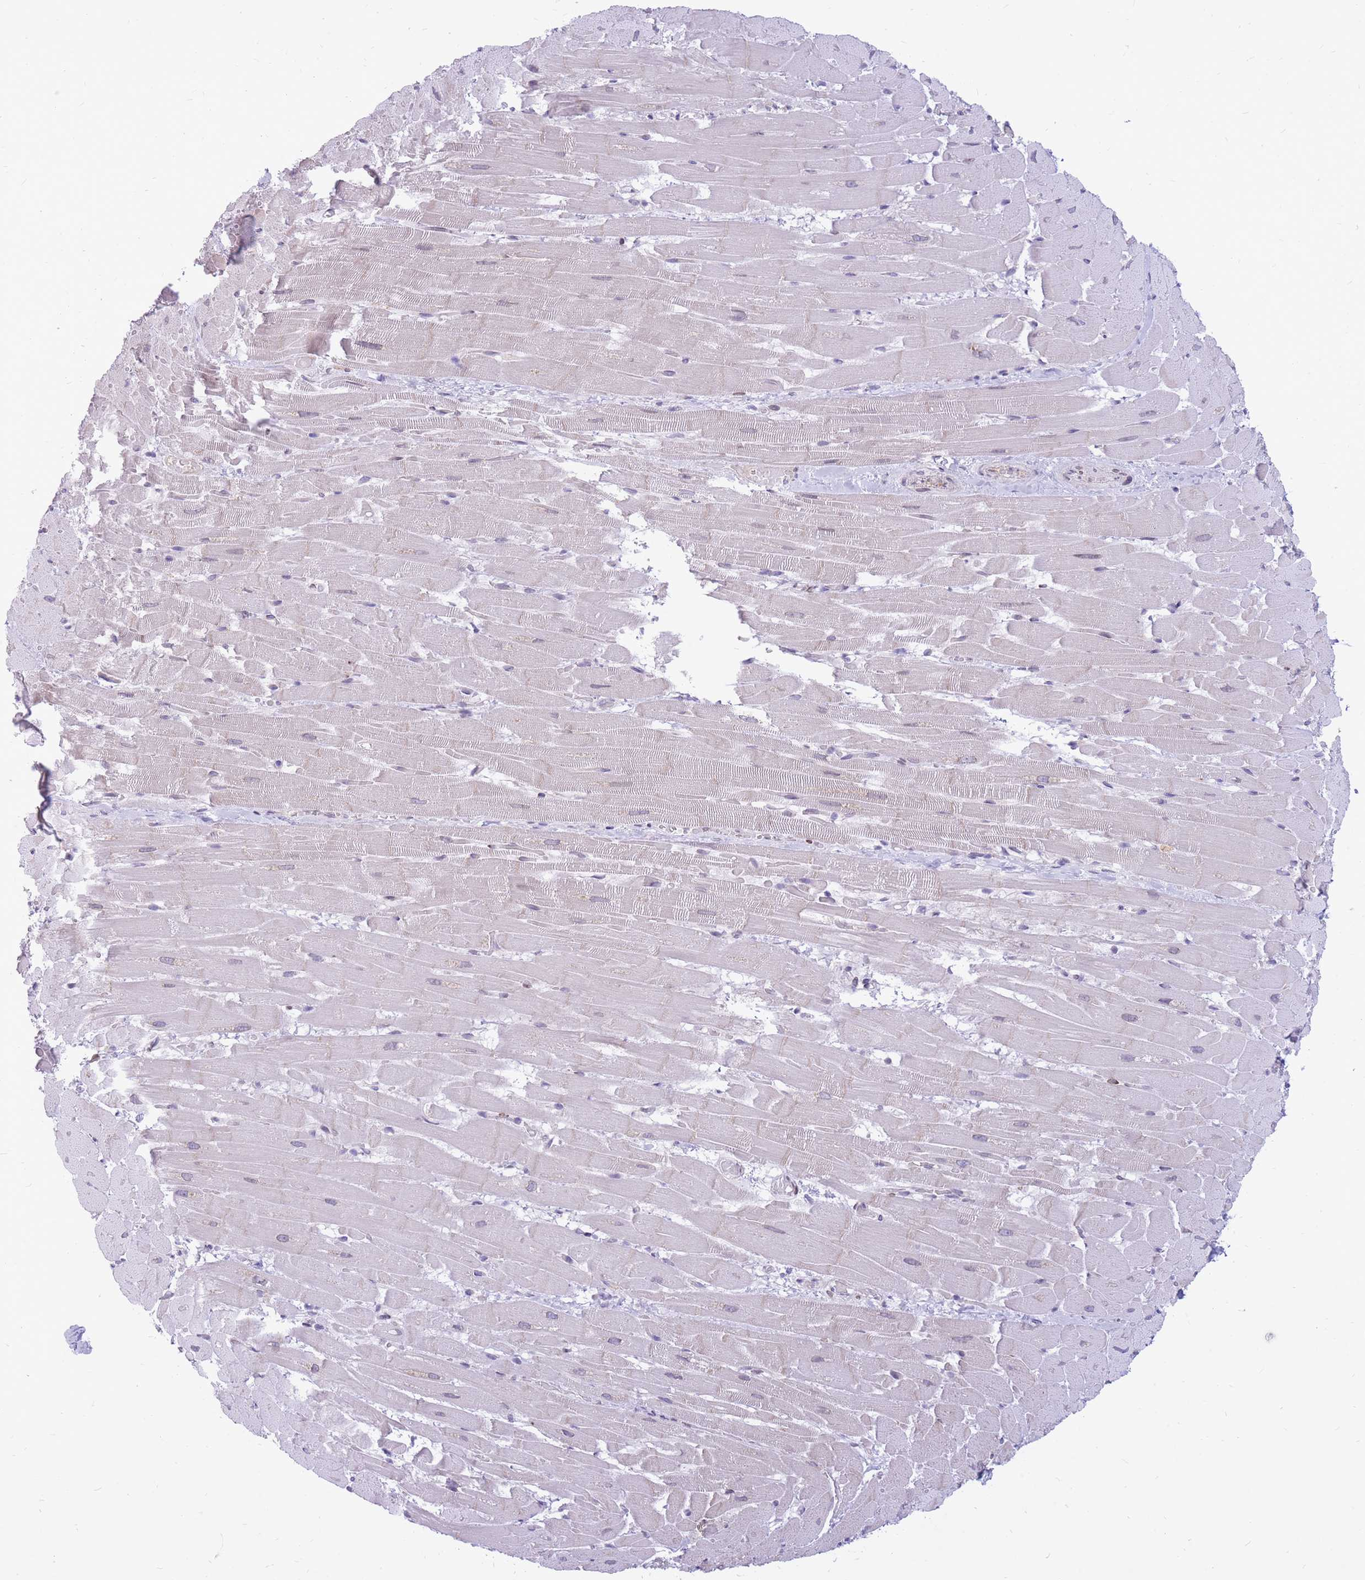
{"staining": {"intensity": "weak", "quantity": "<25%", "location": "cytoplasmic/membranous,nuclear"}, "tissue": "heart muscle", "cell_type": "Cardiomyocytes", "image_type": "normal", "snomed": [{"axis": "morphology", "description": "Normal tissue, NOS"}, {"axis": "topography", "description": "Heart"}], "caption": "IHC histopathology image of unremarkable heart muscle: heart muscle stained with DAB displays no significant protein staining in cardiomyocytes. Brightfield microscopy of immunohistochemistry (IHC) stained with DAB (brown) and hematoxylin (blue), captured at high magnification.", "gene": "HOOK2", "patient": {"sex": "male", "age": 37}}